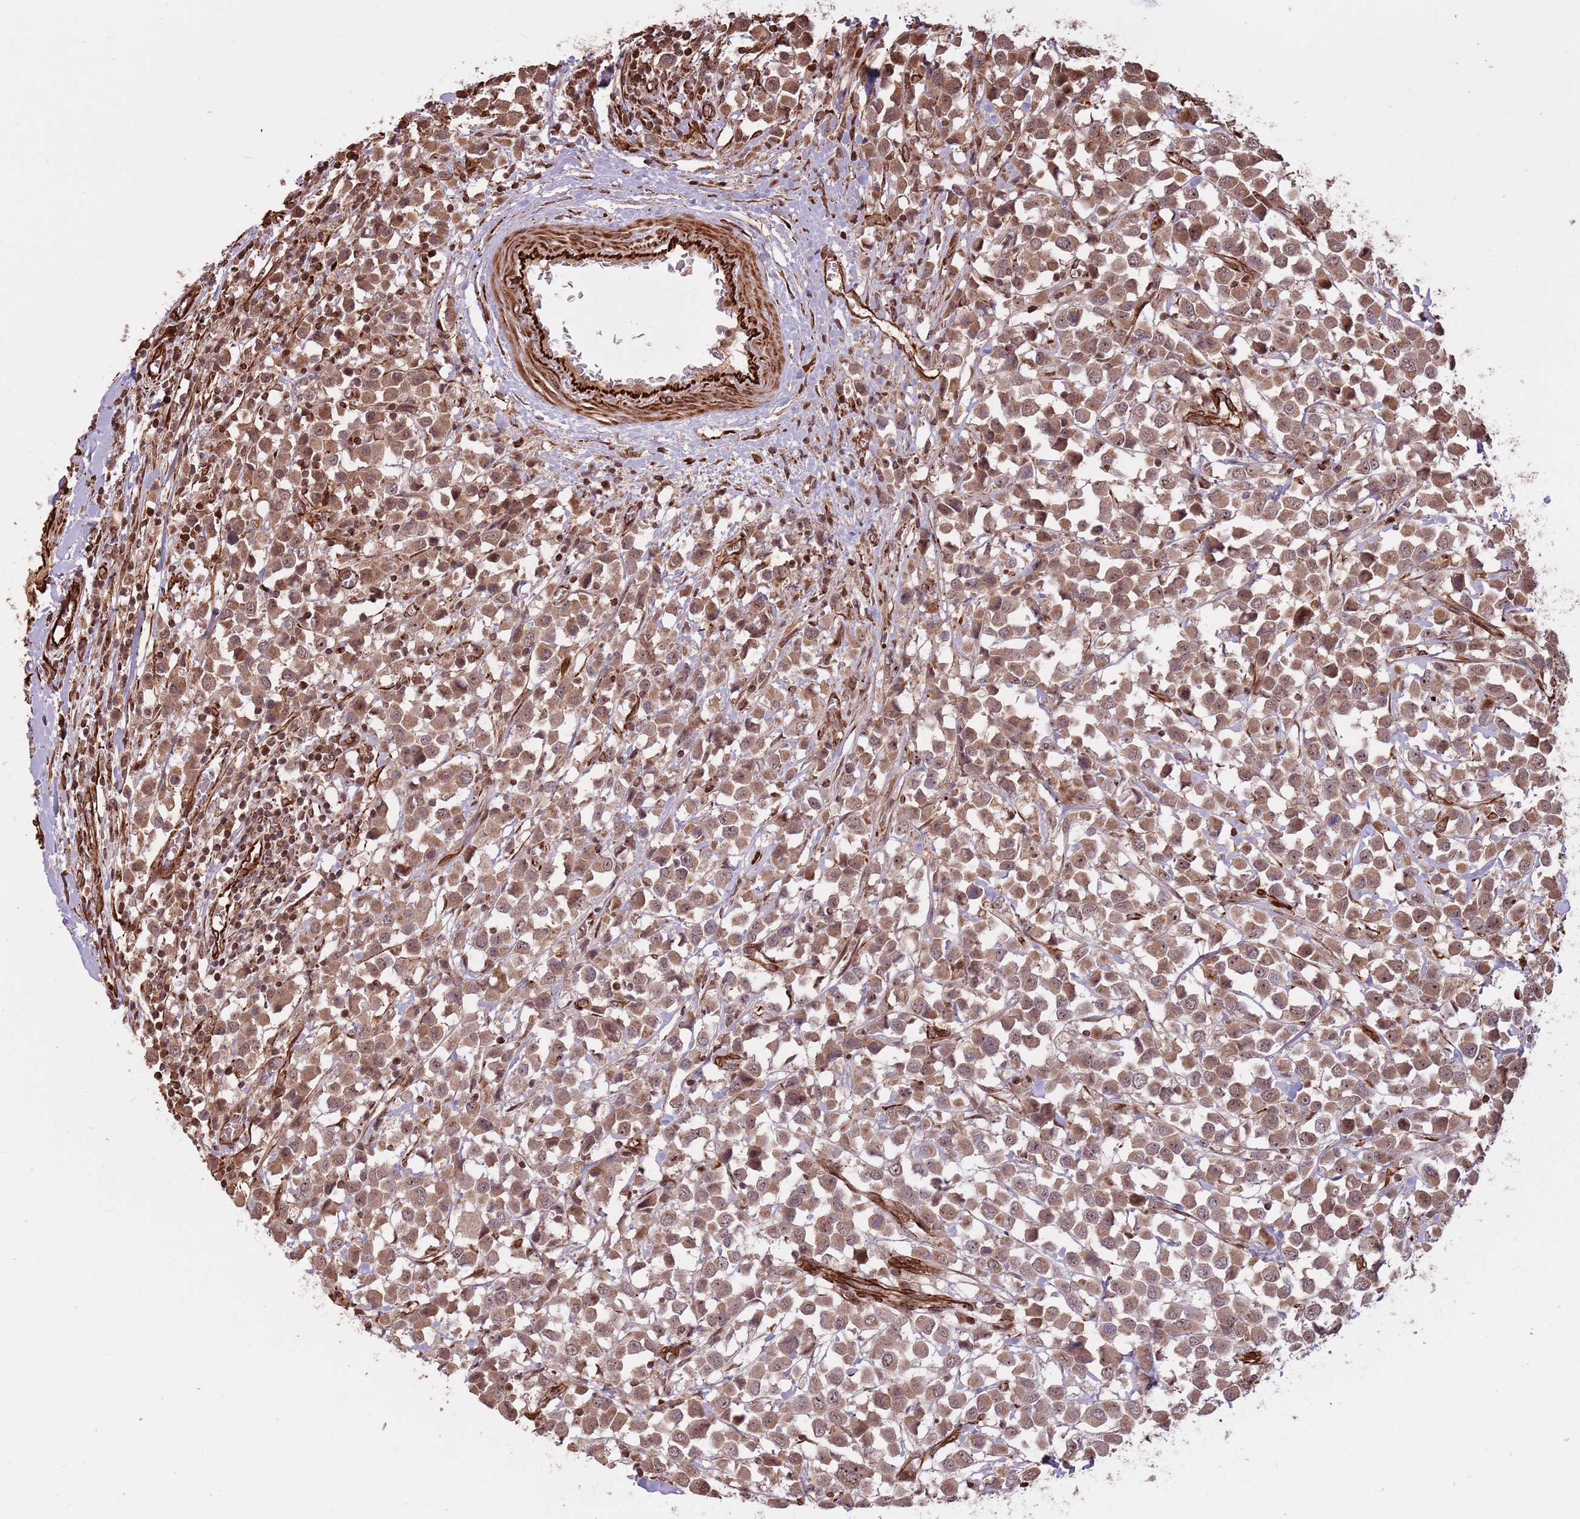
{"staining": {"intensity": "moderate", "quantity": ">75%", "location": "cytoplasmic/membranous,nuclear"}, "tissue": "breast cancer", "cell_type": "Tumor cells", "image_type": "cancer", "snomed": [{"axis": "morphology", "description": "Duct carcinoma"}, {"axis": "topography", "description": "Breast"}], "caption": "An IHC photomicrograph of neoplastic tissue is shown. Protein staining in brown labels moderate cytoplasmic/membranous and nuclear positivity in breast cancer within tumor cells. The staining is performed using DAB brown chromogen to label protein expression. The nuclei are counter-stained blue using hematoxylin.", "gene": "ADAMTS3", "patient": {"sex": "female", "age": 61}}